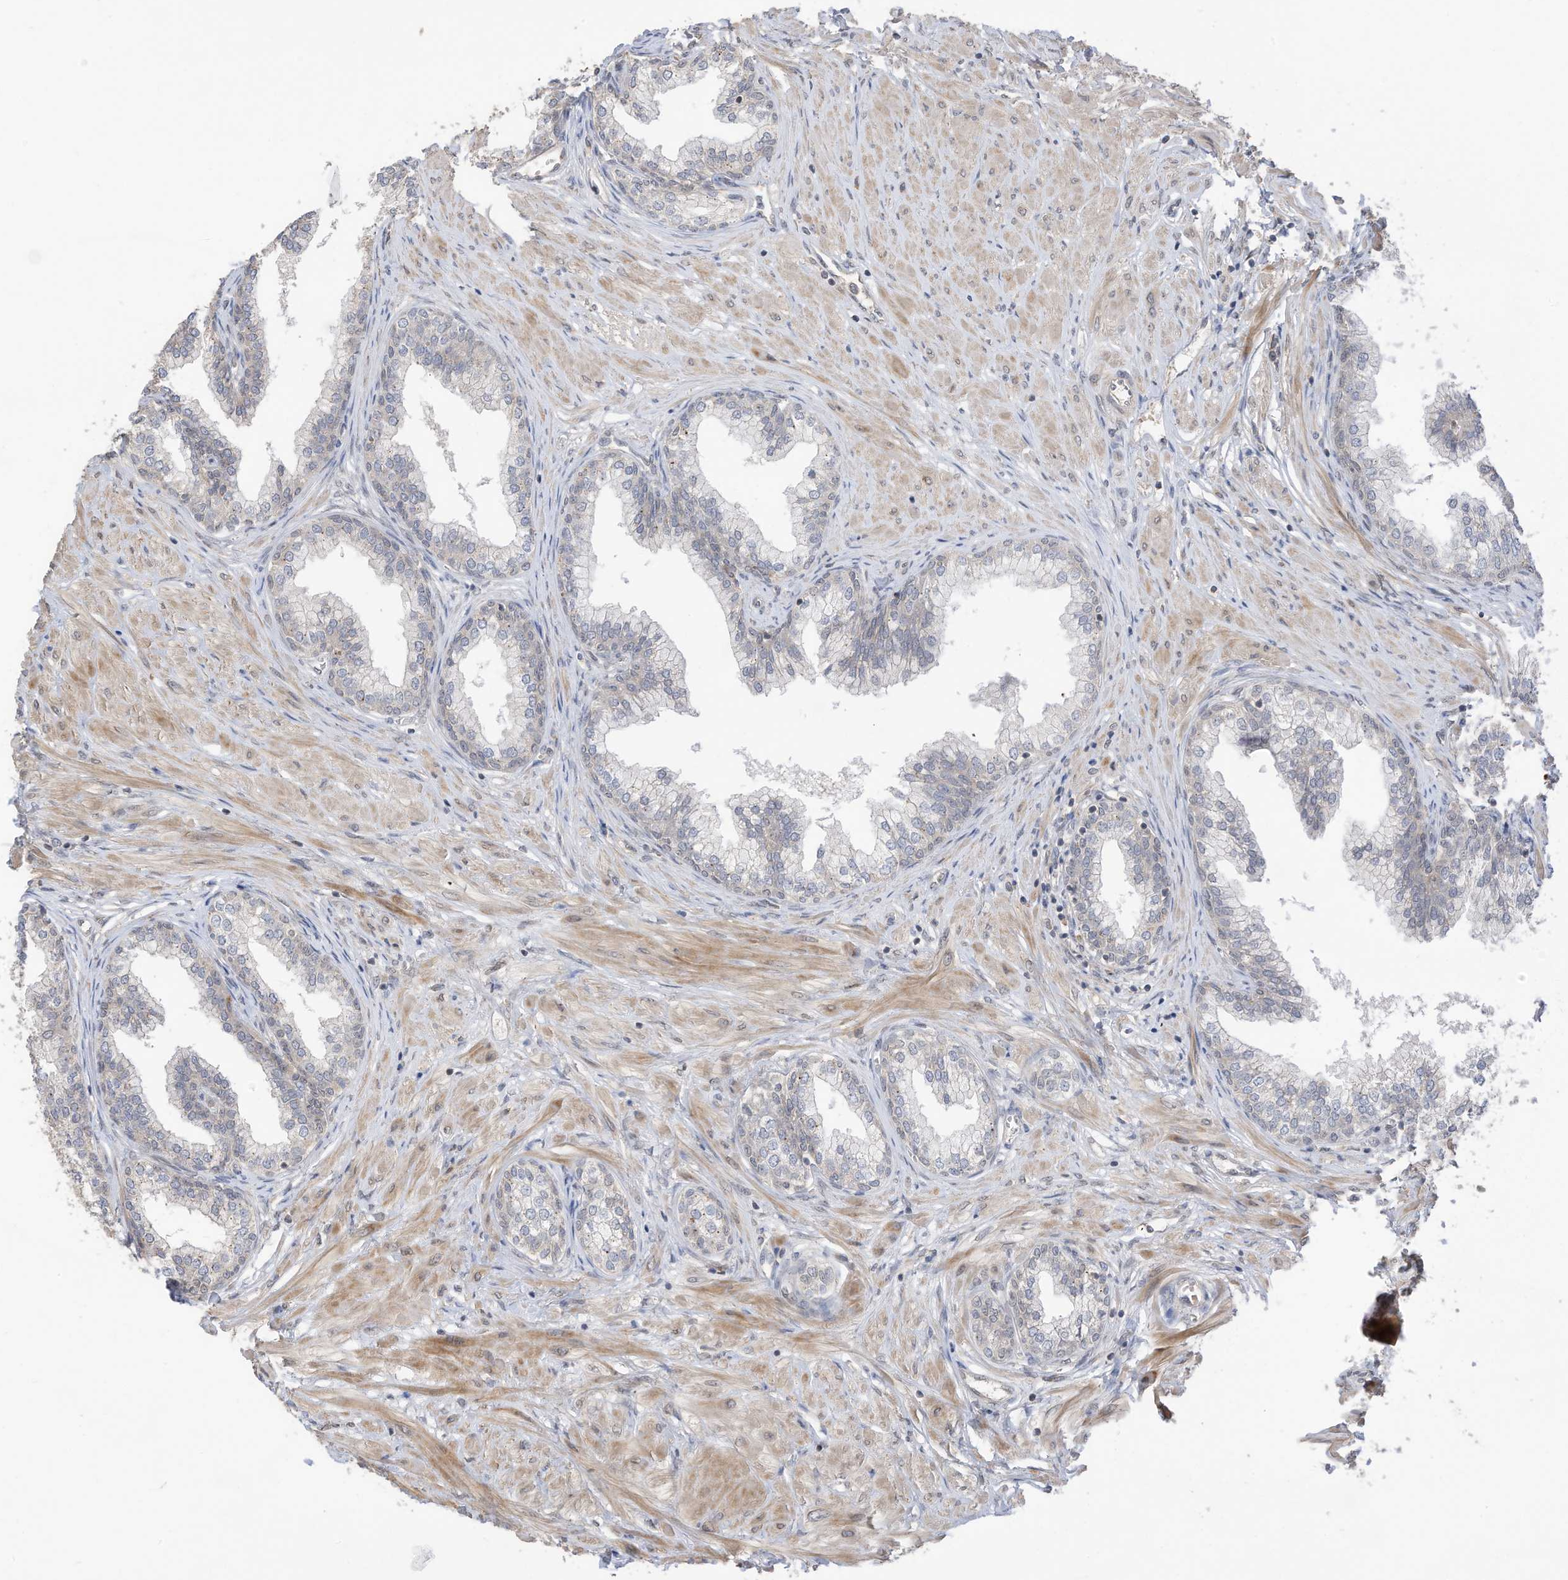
{"staining": {"intensity": "negative", "quantity": "none", "location": "none"}, "tissue": "prostate", "cell_type": "Glandular cells", "image_type": "normal", "snomed": [{"axis": "morphology", "description": "Normal tissue, NOS"}, {"axis": "morphology", "description": "Urothelial carcinoma, Low grade"}, {"axis": "topography", "description": "Urinary bladder"}, {"axis": "topography", "description": "Prostate"}], "caption": "DAB immunohistochemical staining of normal prostate reveals no significant positivity in glandular cells.", "gene": "REC8", "patient": {"sex": "male", "age": 60}}